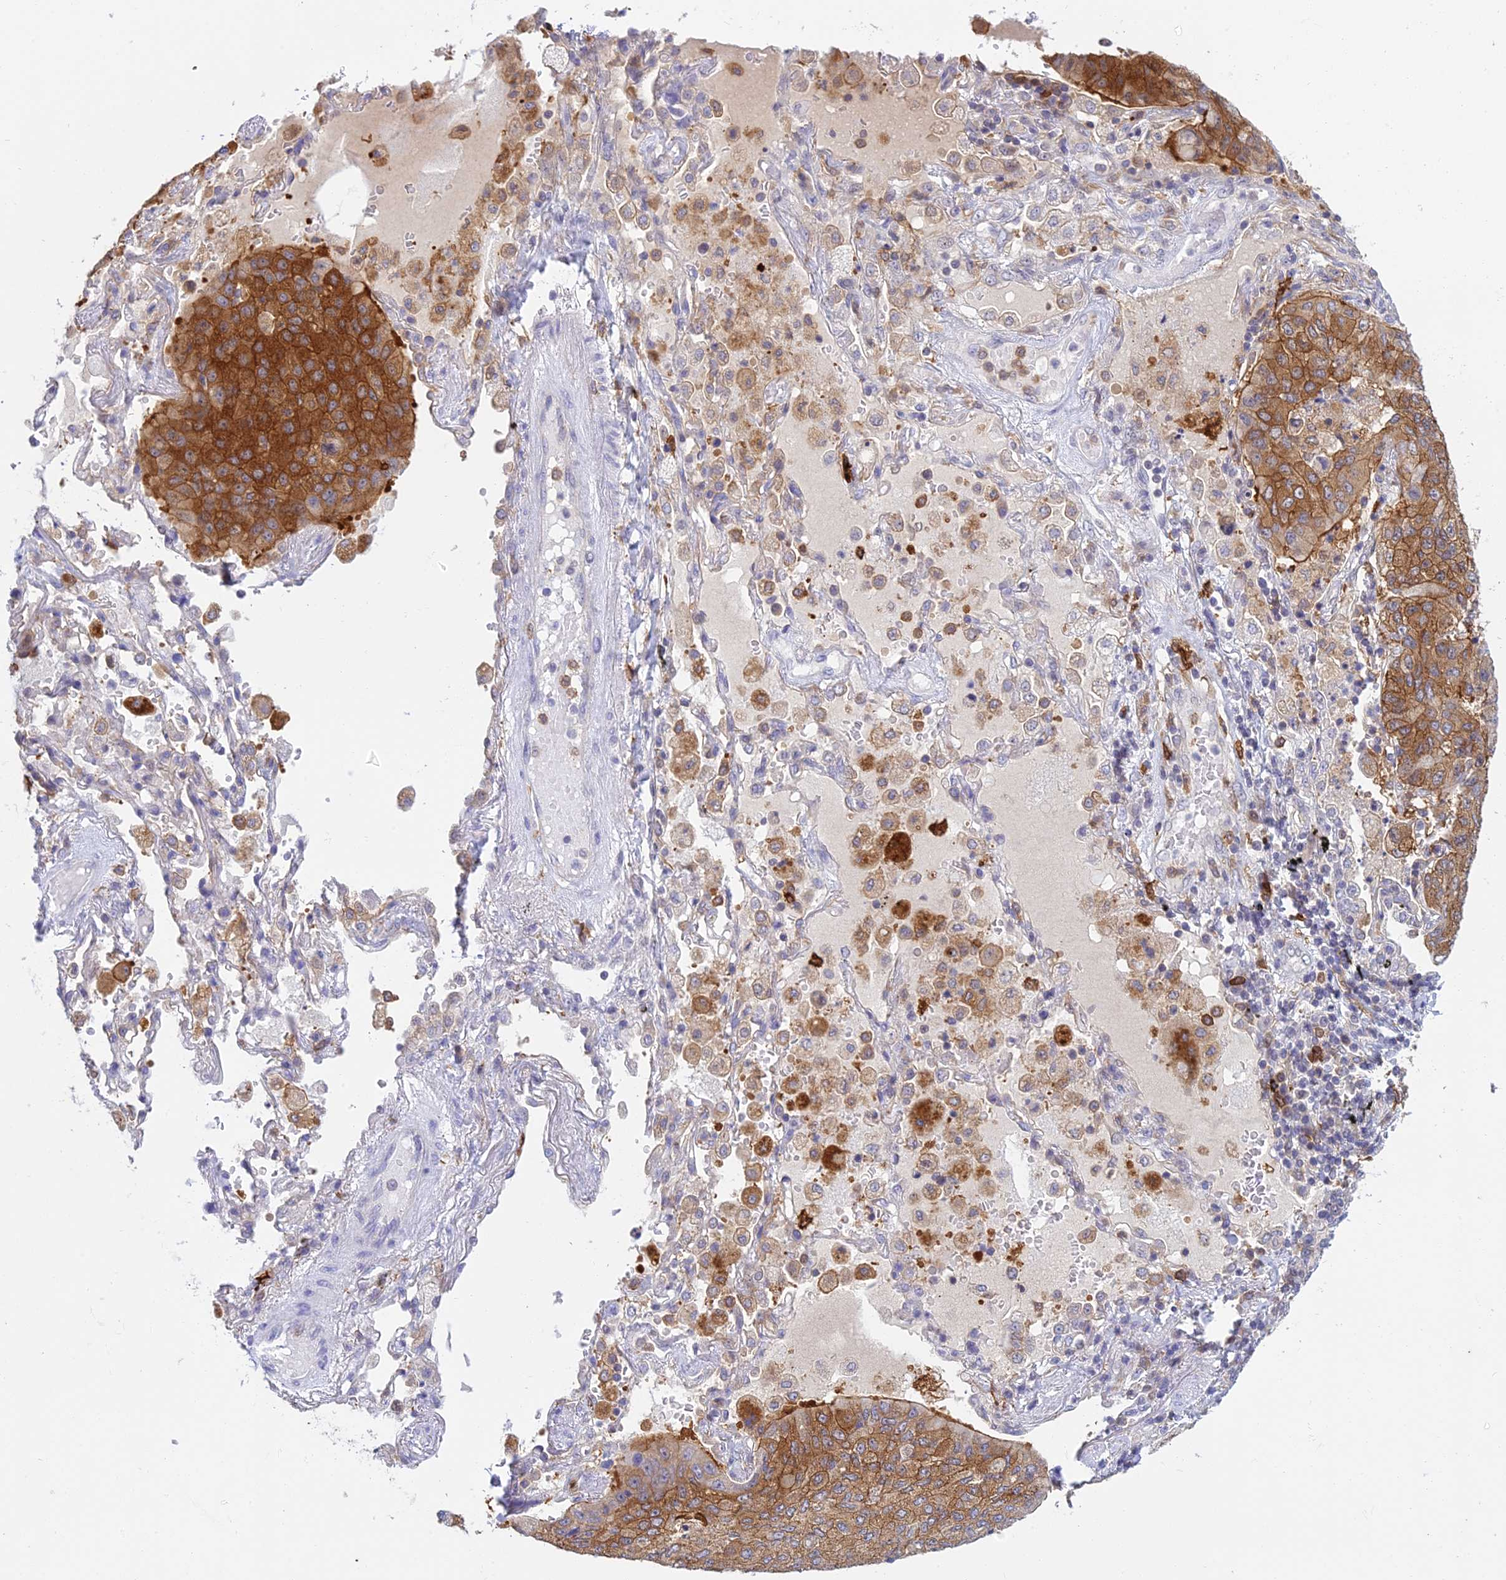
{"staining": {"intensity": "strong", "quantity": "25%-75%", "location": "cytoplasmic/membranous"}, "tissue": "lung cancer", "cell_type": "Tumor cells", "image_type": "cancer", "snomed": [{"axis": "morphology", "description": "Squamous cell carcinoma, NOS"}, {"axis": "topography", "description": "Lung"}], "caption": "Immunohistochemistry (IHC) (DAB (3,3'-diaminobenzidine)) staining of lung cancer (squamous cell carcinoma) exhibits strong cytoplasmic/membranous protein expression in about 25%-75% of tumor cells. (DAB IHC, brown staining for protein, blue staining for nuclei).", "gene": "UBE2G1", "patient": {"sex": "male", "age": 74}}